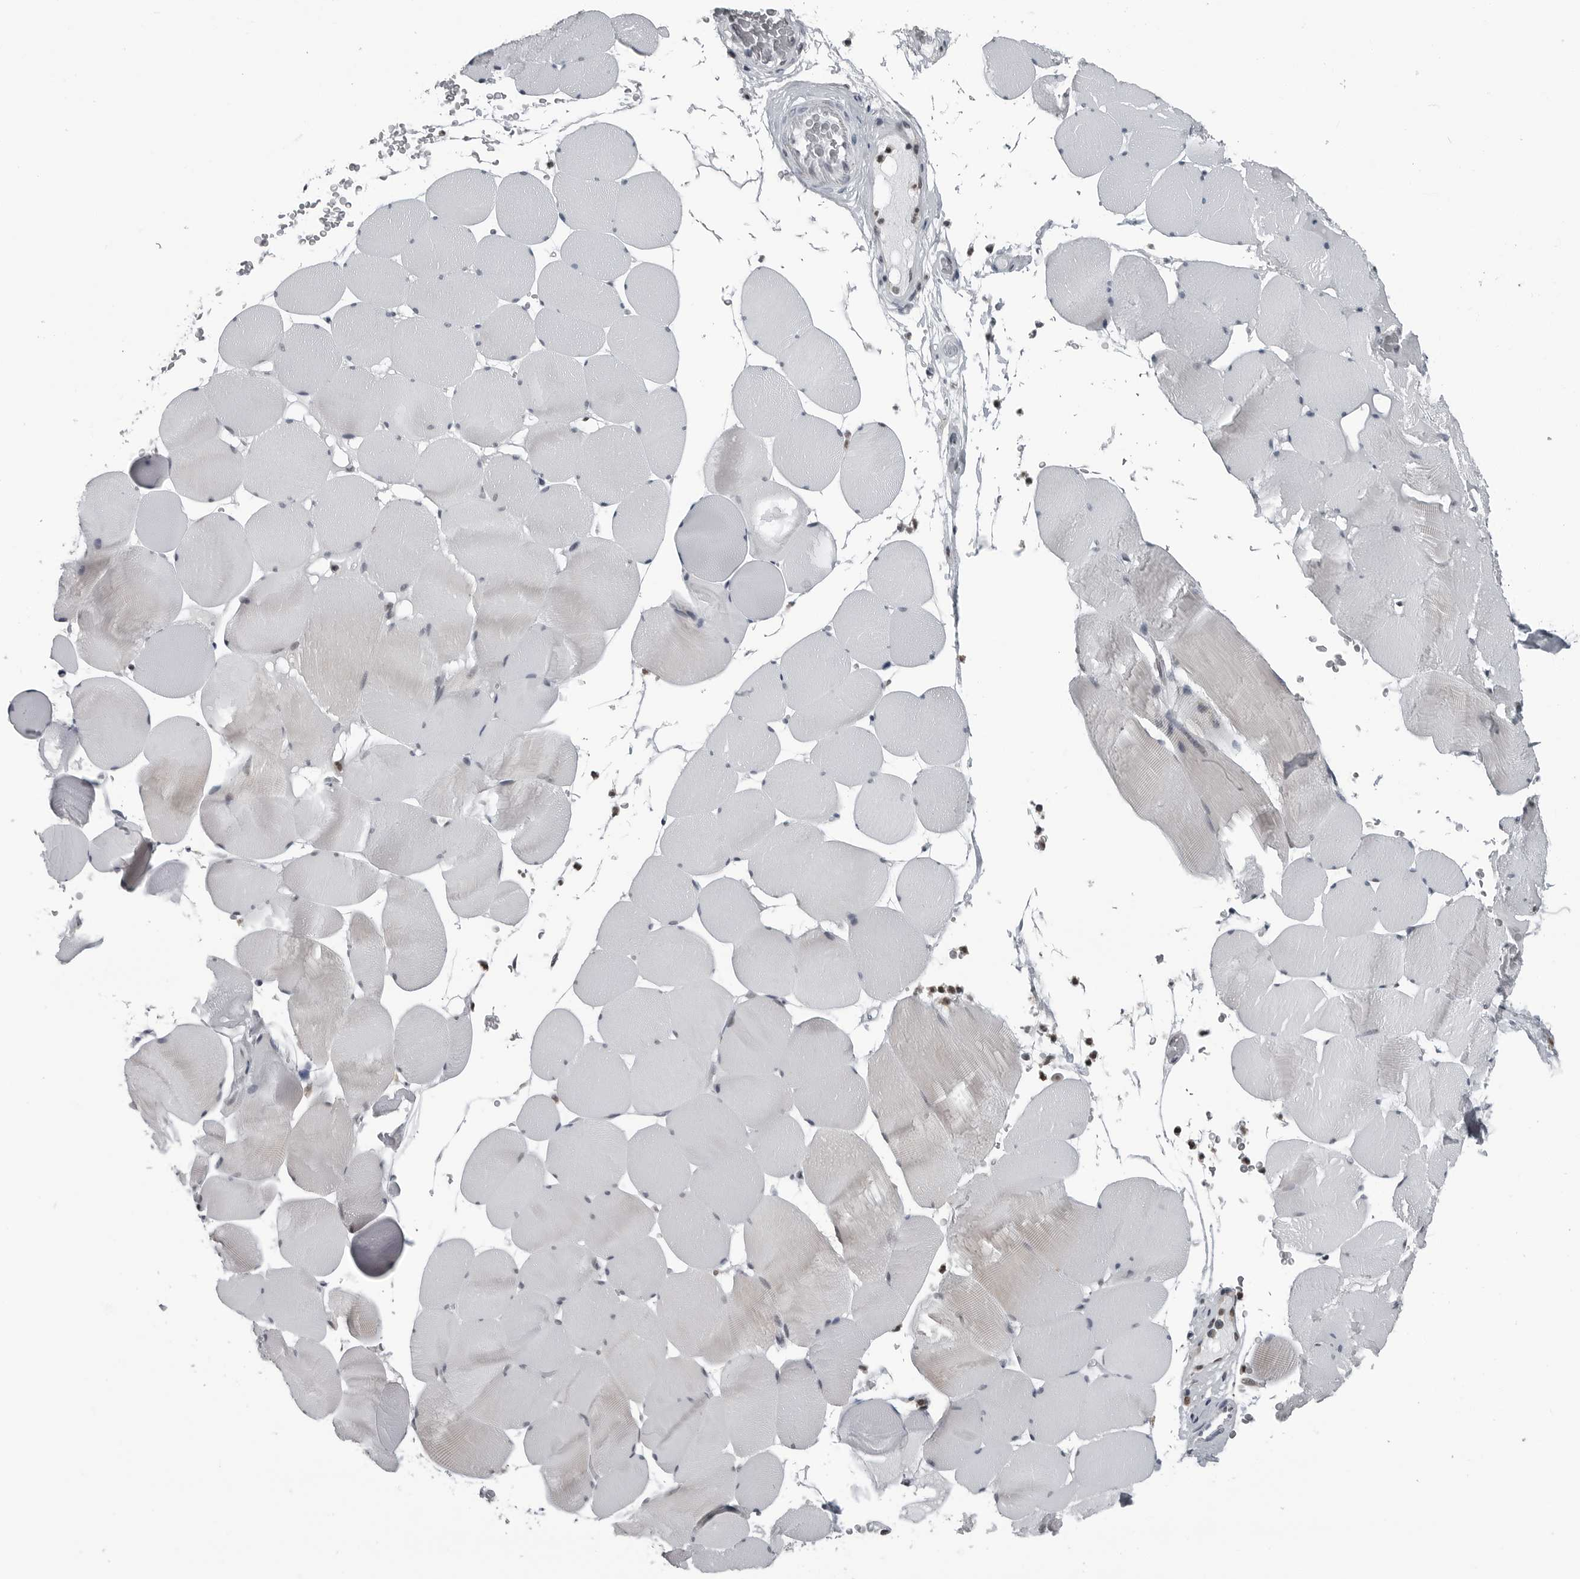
{"staining": {"intensity": "weak", "quantity": "25%-75%", "location": "cytoplasmic/membranous"}, "tissue": "skeletal muscle", "cell_type": "Myocytes", "image_type": "normal", "snomed": [{"axis": "morphology", "description": "Normal tissue, NOS"}, {"axis": "topography", "description": "Skeletal muscle"}], "caption": "Myocytes show low levels of weak cytoplasmic/membranous staining in approximately 25%-75% of cells in benign skeletal muscle.", "gene": "AKR1A1", "patient": {"sex": "male", "age": 62}}